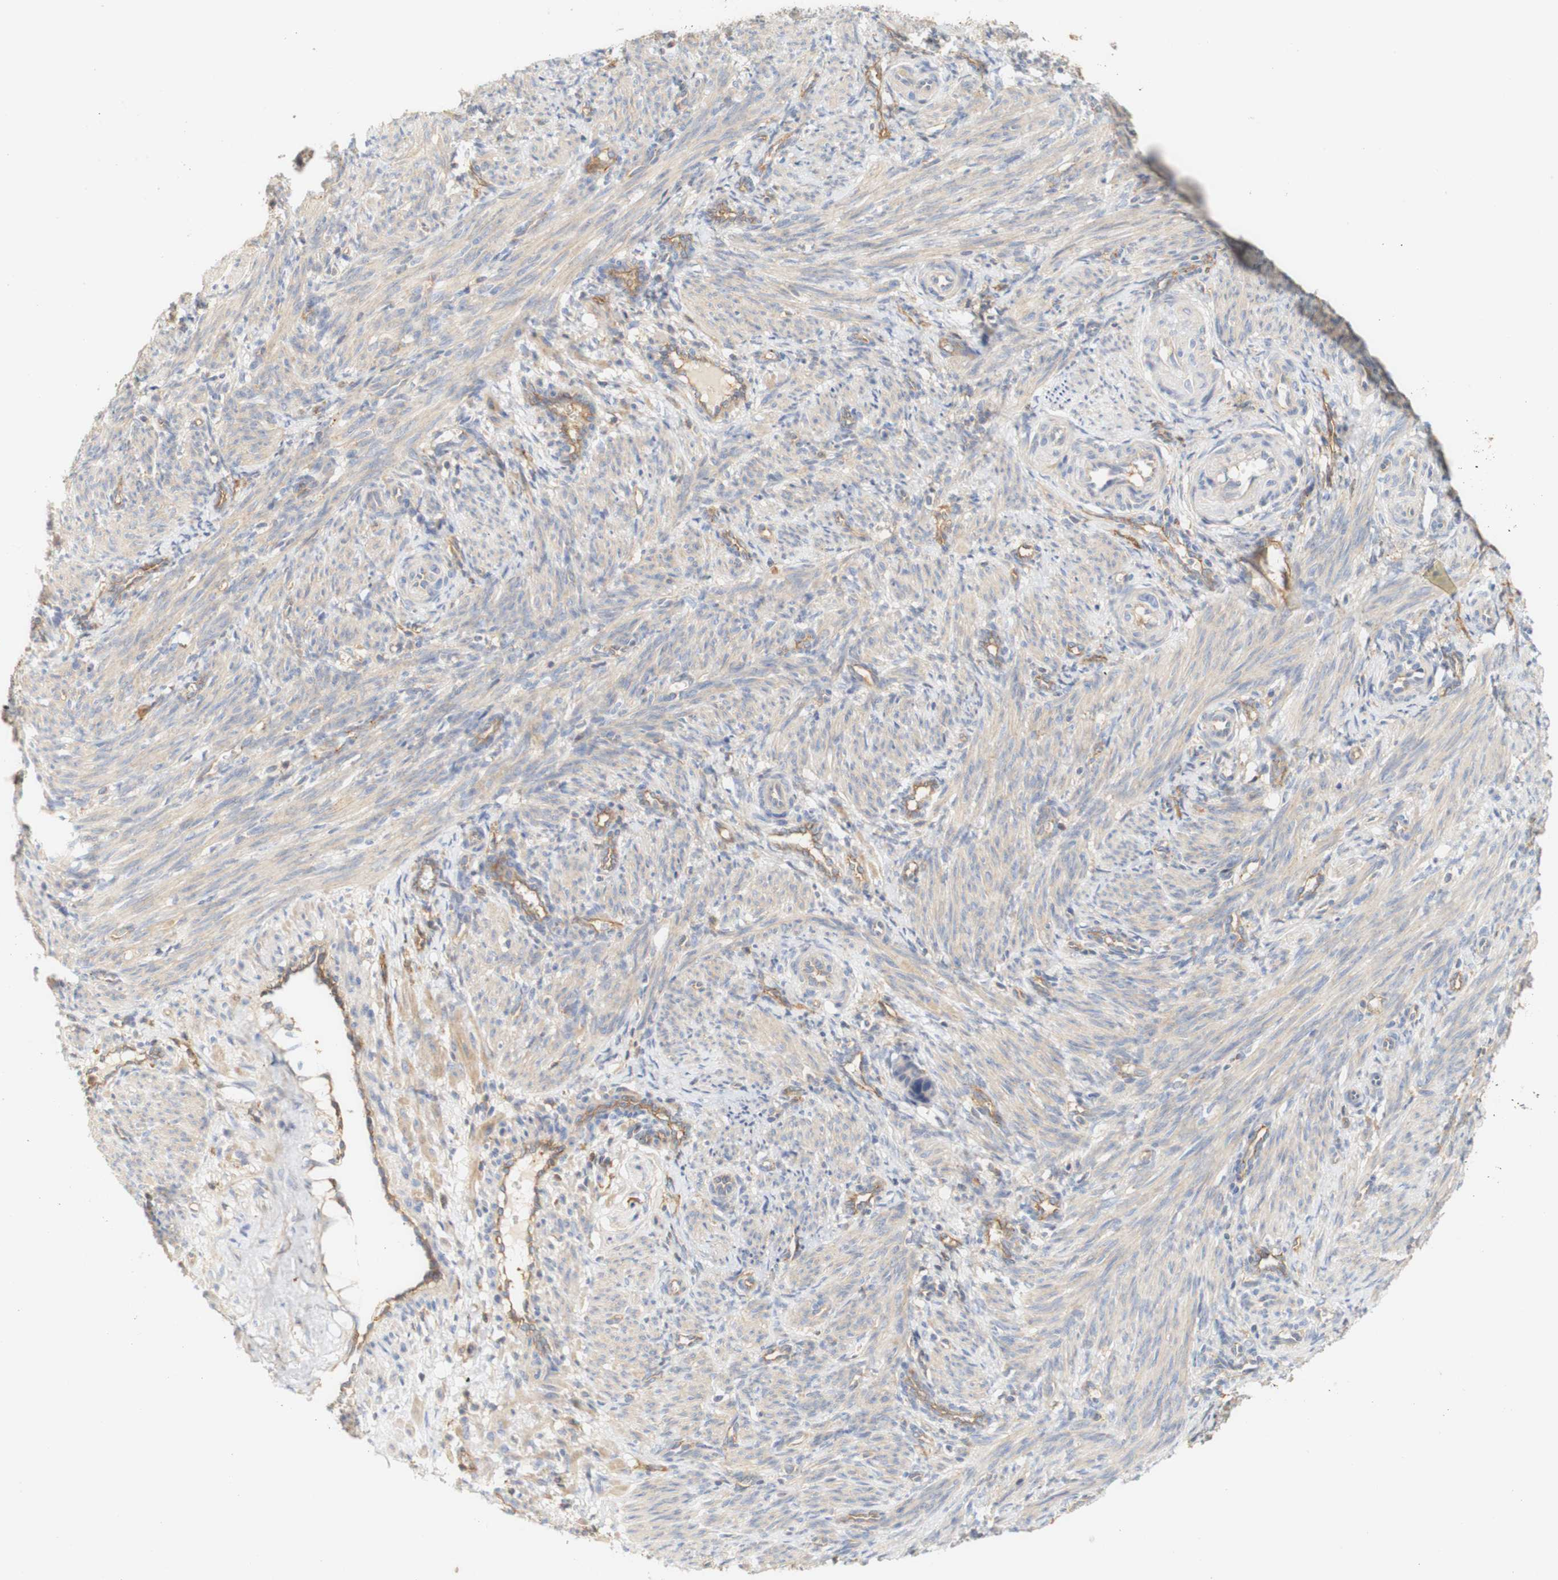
{"staining": {"intensity": "weak", "quantity": ">75%", "location": "cytoplasmic/membranous"}, "tissue": "smooth muscle", "cell_type": "Smooth muscle cells", "image_type": "normal", "snomed": [{"axis": "morphology", "description": "Normal tissue, NOS"}, {"axis": "topography", "description": "Endometrium"}], "caption": "Immunohistochemical staining of benign smooth muscle reveals low levels of weak cytoplasmic/membranous staining in approximately >75% of smooth muscle cells.", "gene": "PCDH7", "patient": {"sex": "female", "age": 33}}